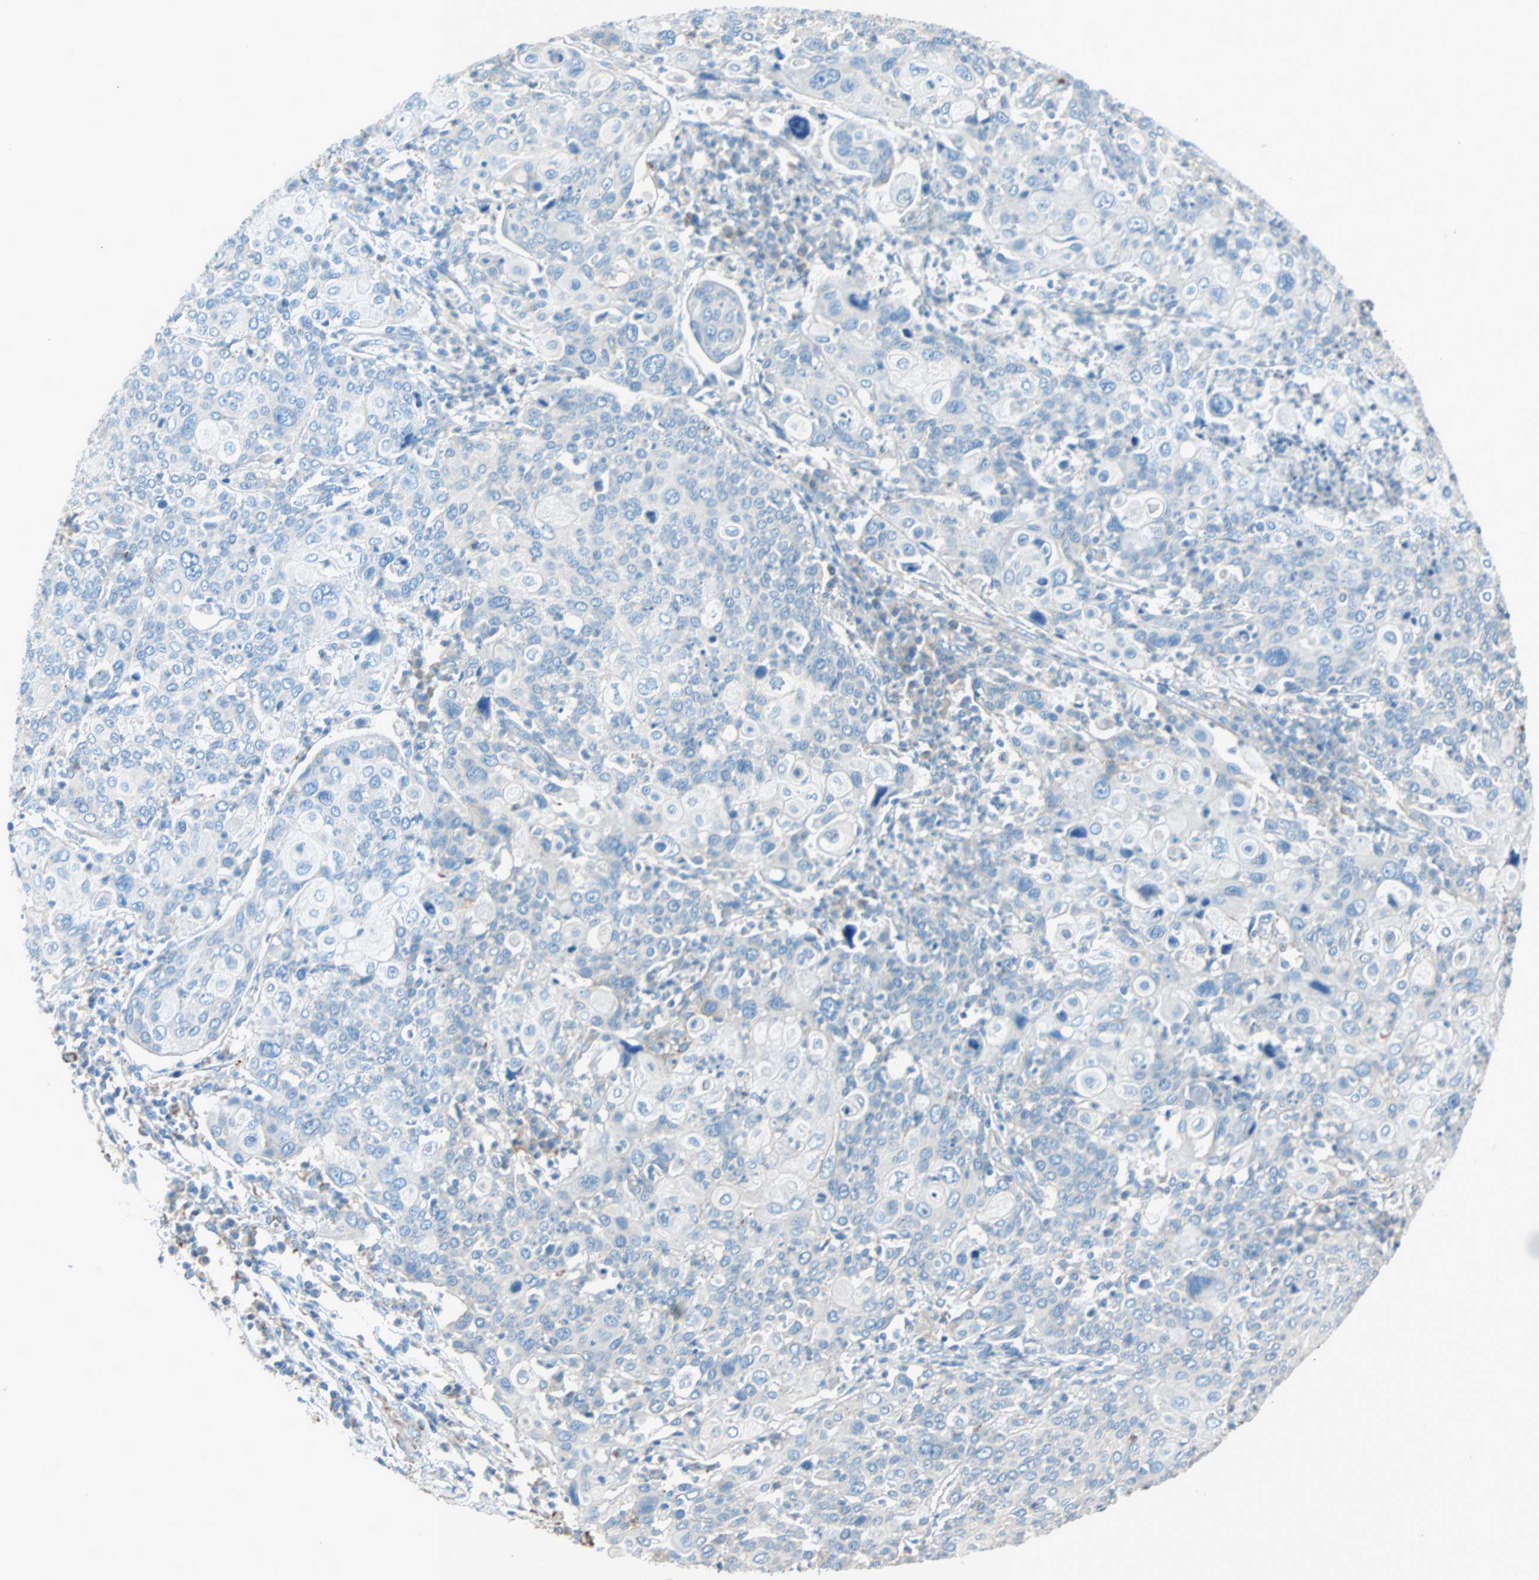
{"staining": {"intensity": "weak", "quantity": ">75%", "location": "cytoplasmic/membranous"}, "tissue": "cervical cancer", "cell_type": "Tumor cells", "image_type": "cancer", "snomed": [{"axis": "morphology", "description": "Squamous cell carcinoma, NOS"}, {"axis": "topography", "description": "Cervix"}], "caption": "Immunohistochemical staining of human cervical cancer displays low levels of weak cytoplasmic/membranous protein staining in approximately >75% of tumor cells.", "gene": "LY6G6F", "patient": {"sex": "female", "age": 40}}